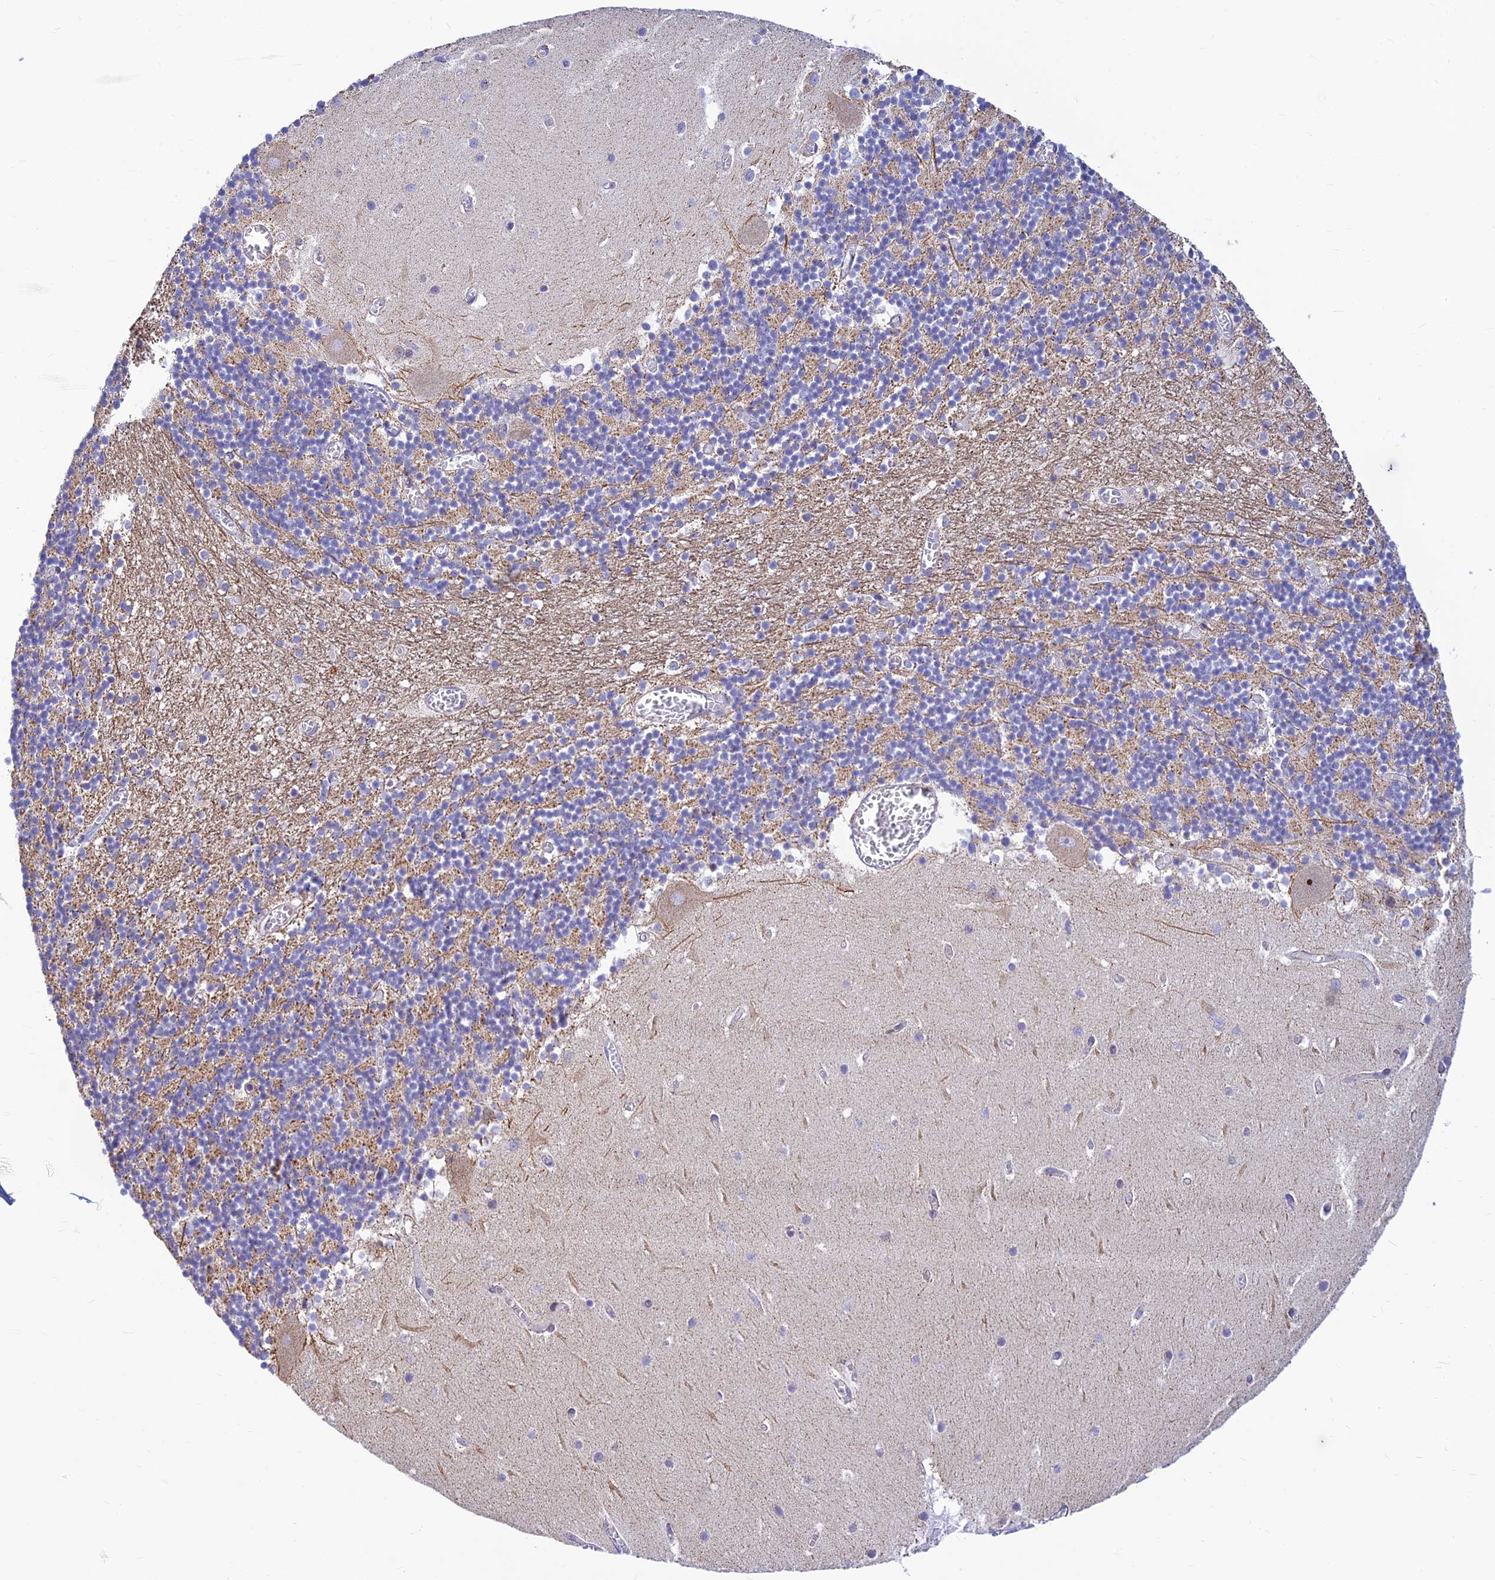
{"staining": {"intensity": "moderate", "quantity": "<25%", "location": "cytoplasmic/membranous"}, "tissue": "cerebellum", "cell_type": "Cells in granular layer", "image_type": "normal", "snomed": [{"axis": "morphology", "description": "Normal tissue, NOS"}, {"axis": "topography", "description": "Cerebellum"}], "caption": "The histopathology image demonstrates immunohistochemical staining of normal cerebellum. There is moderate cytoplasmic/membranous positivity is present in approximately <25% of cells in granular layer.", "gene": "POLR1G", "patient": {"sex": "female", "age": 28}}